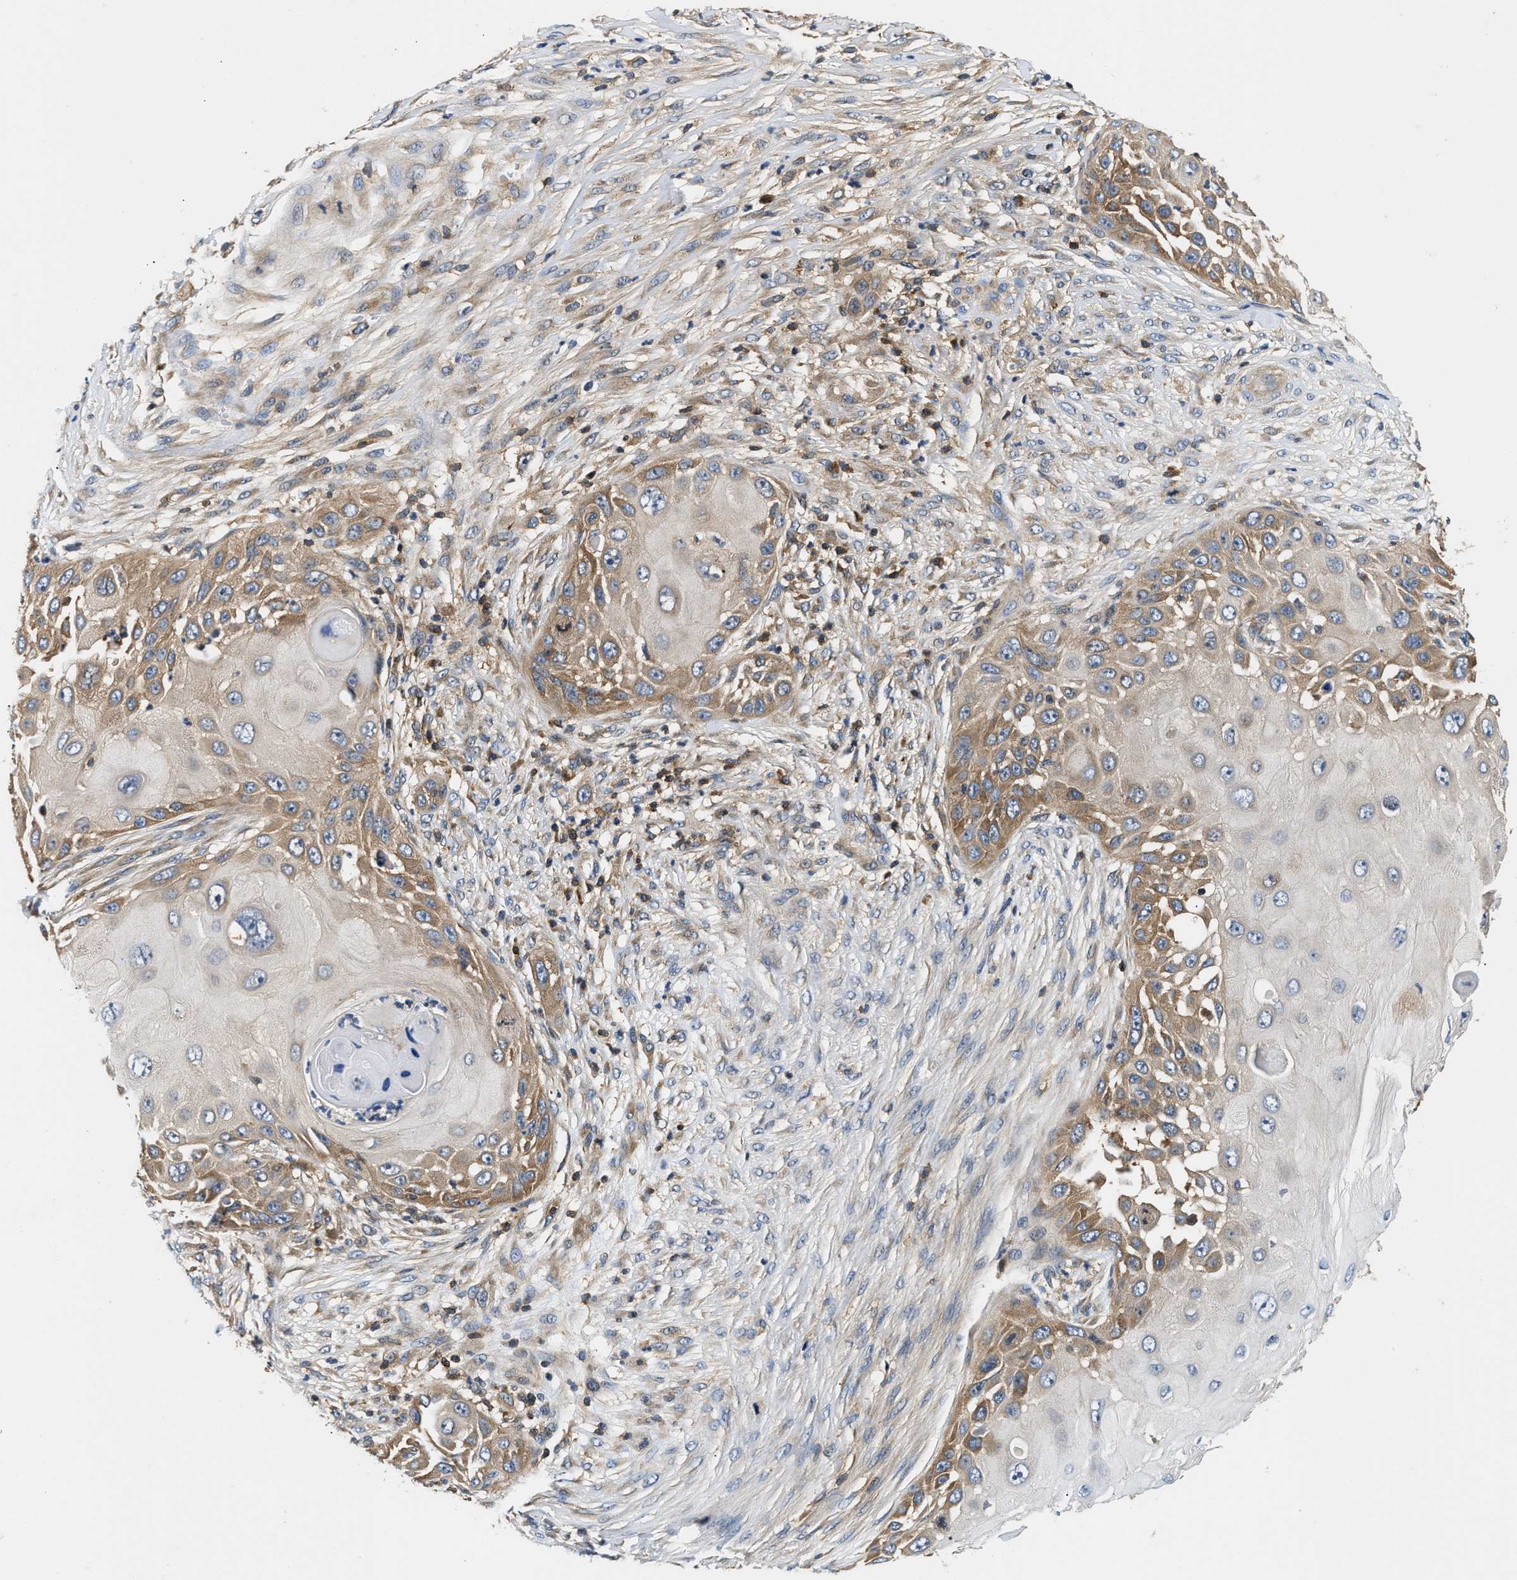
{"staining": {"intensity": "moderate", "quantity": "25%-75%", "location": "cytoplasmic/membranous"}, "tissue": "skin cancer", "cell_type": "Tumor cells", "image_type": "cancer", "snomed": [{"axis": "morphology", "description": "Squamous cell carcinoma, NOS"}, {"axis": "topography", "description": "Skin"}], "caption": "Squamous cell carcinoma (skin) was stained to show a protein in brown. There is medium levels of moderate cytoplasmic/membranous staining in about 25%-75% of tumor cells.", "gene": "CCM2", "patient": {"sex": "female", "age": 44}}